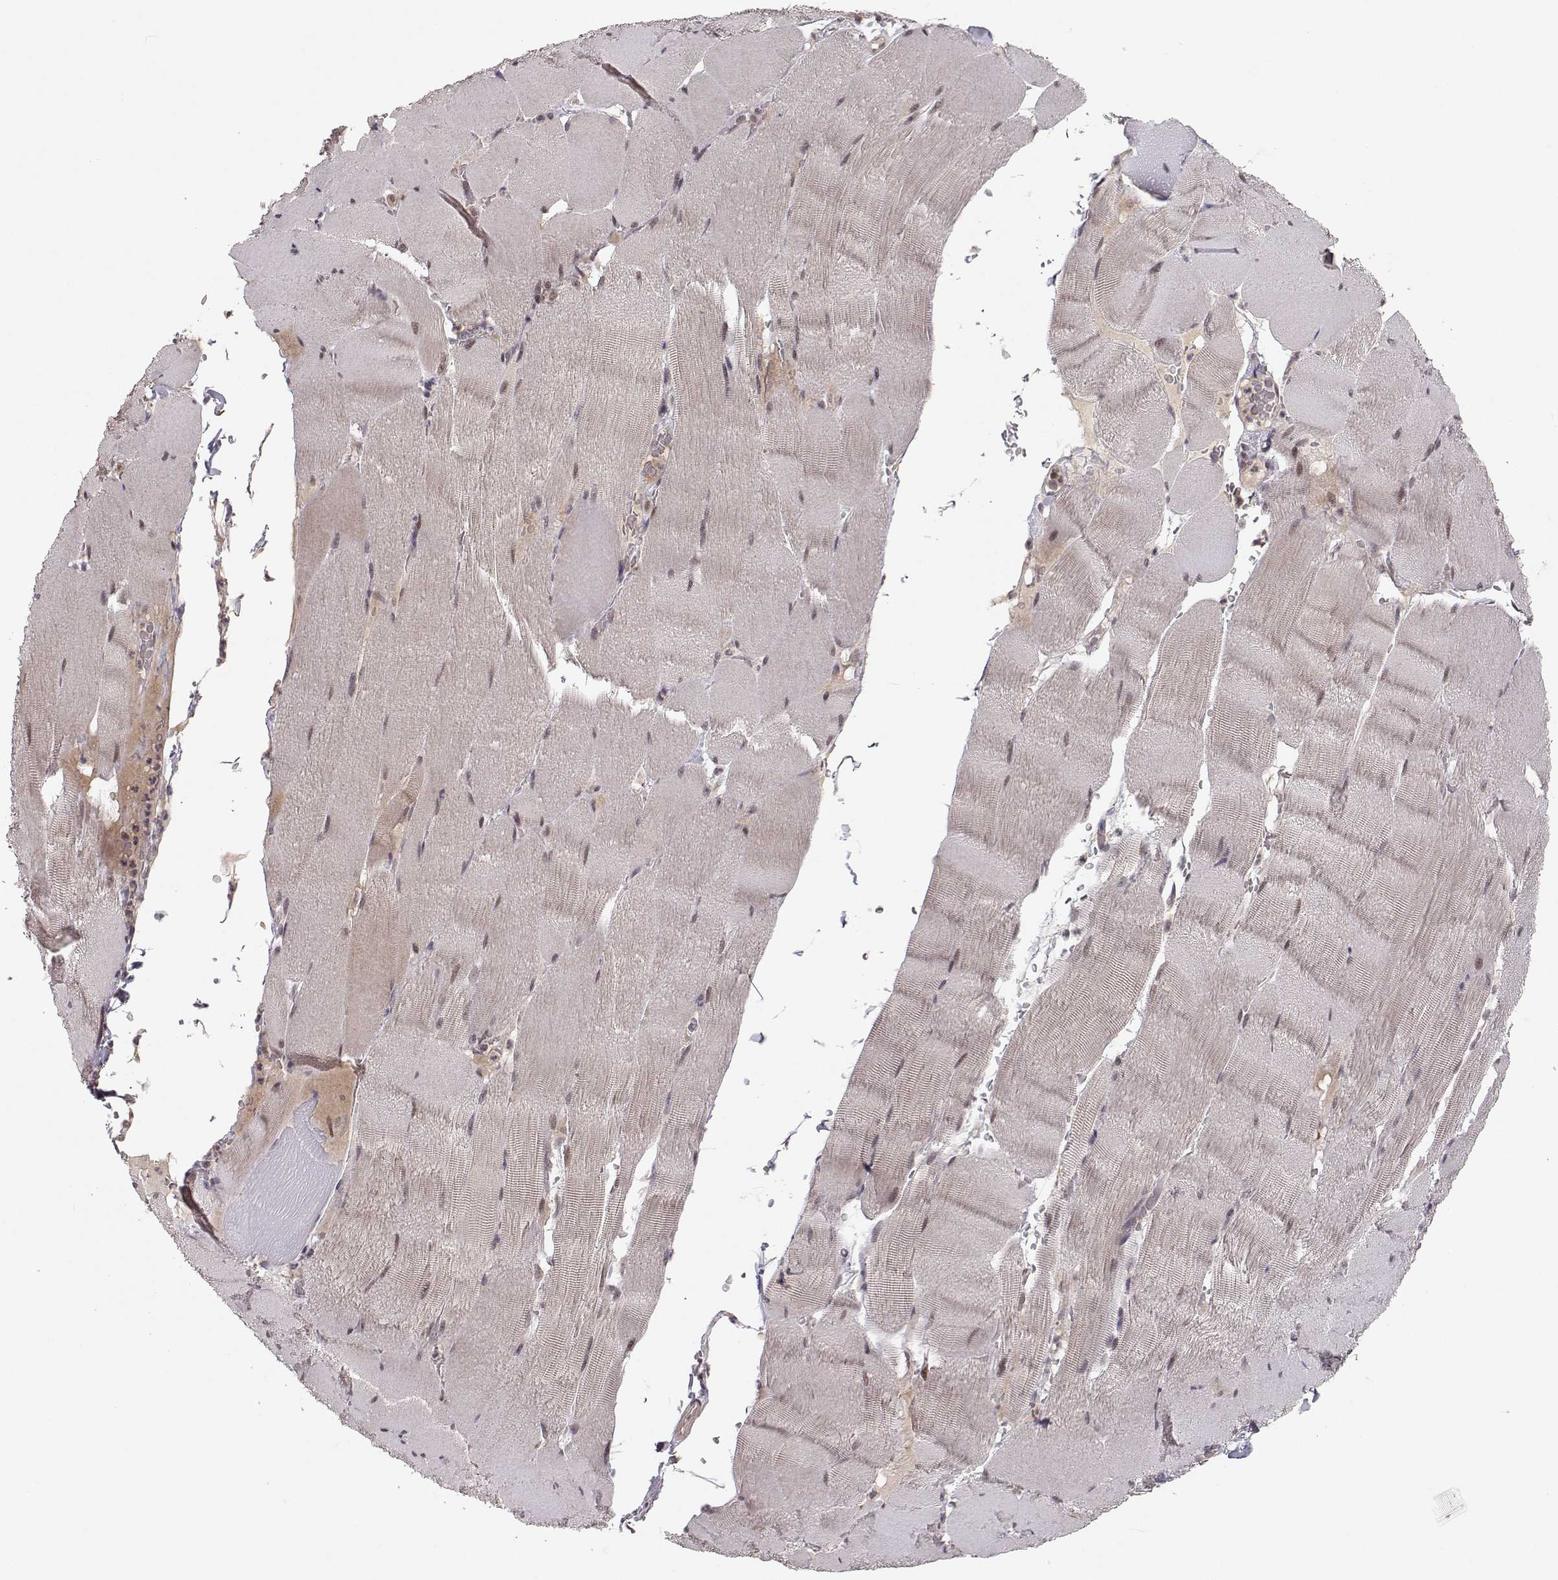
{"staining": {"intensity": "weak", "quantity": "<25%", "location": "cytoplasmic/membranous"}, "tissue": "skeletal muscle", "cell_type": "Myocytes", "image_type": "normal", "snomed": [{"axis": "morphology", "description": "Normal tissue, NOS"}, {"axis": "topography", "description": "Skeletal muscle"}], "caption": "DAB (3,3'-diaminobenzidine) immunohistochemical staining of normal human skeletal muscle displays no significant staining in myocytes.", "gene": "PLEKHG3", "patient": {"sex": "male", "age": 56}}